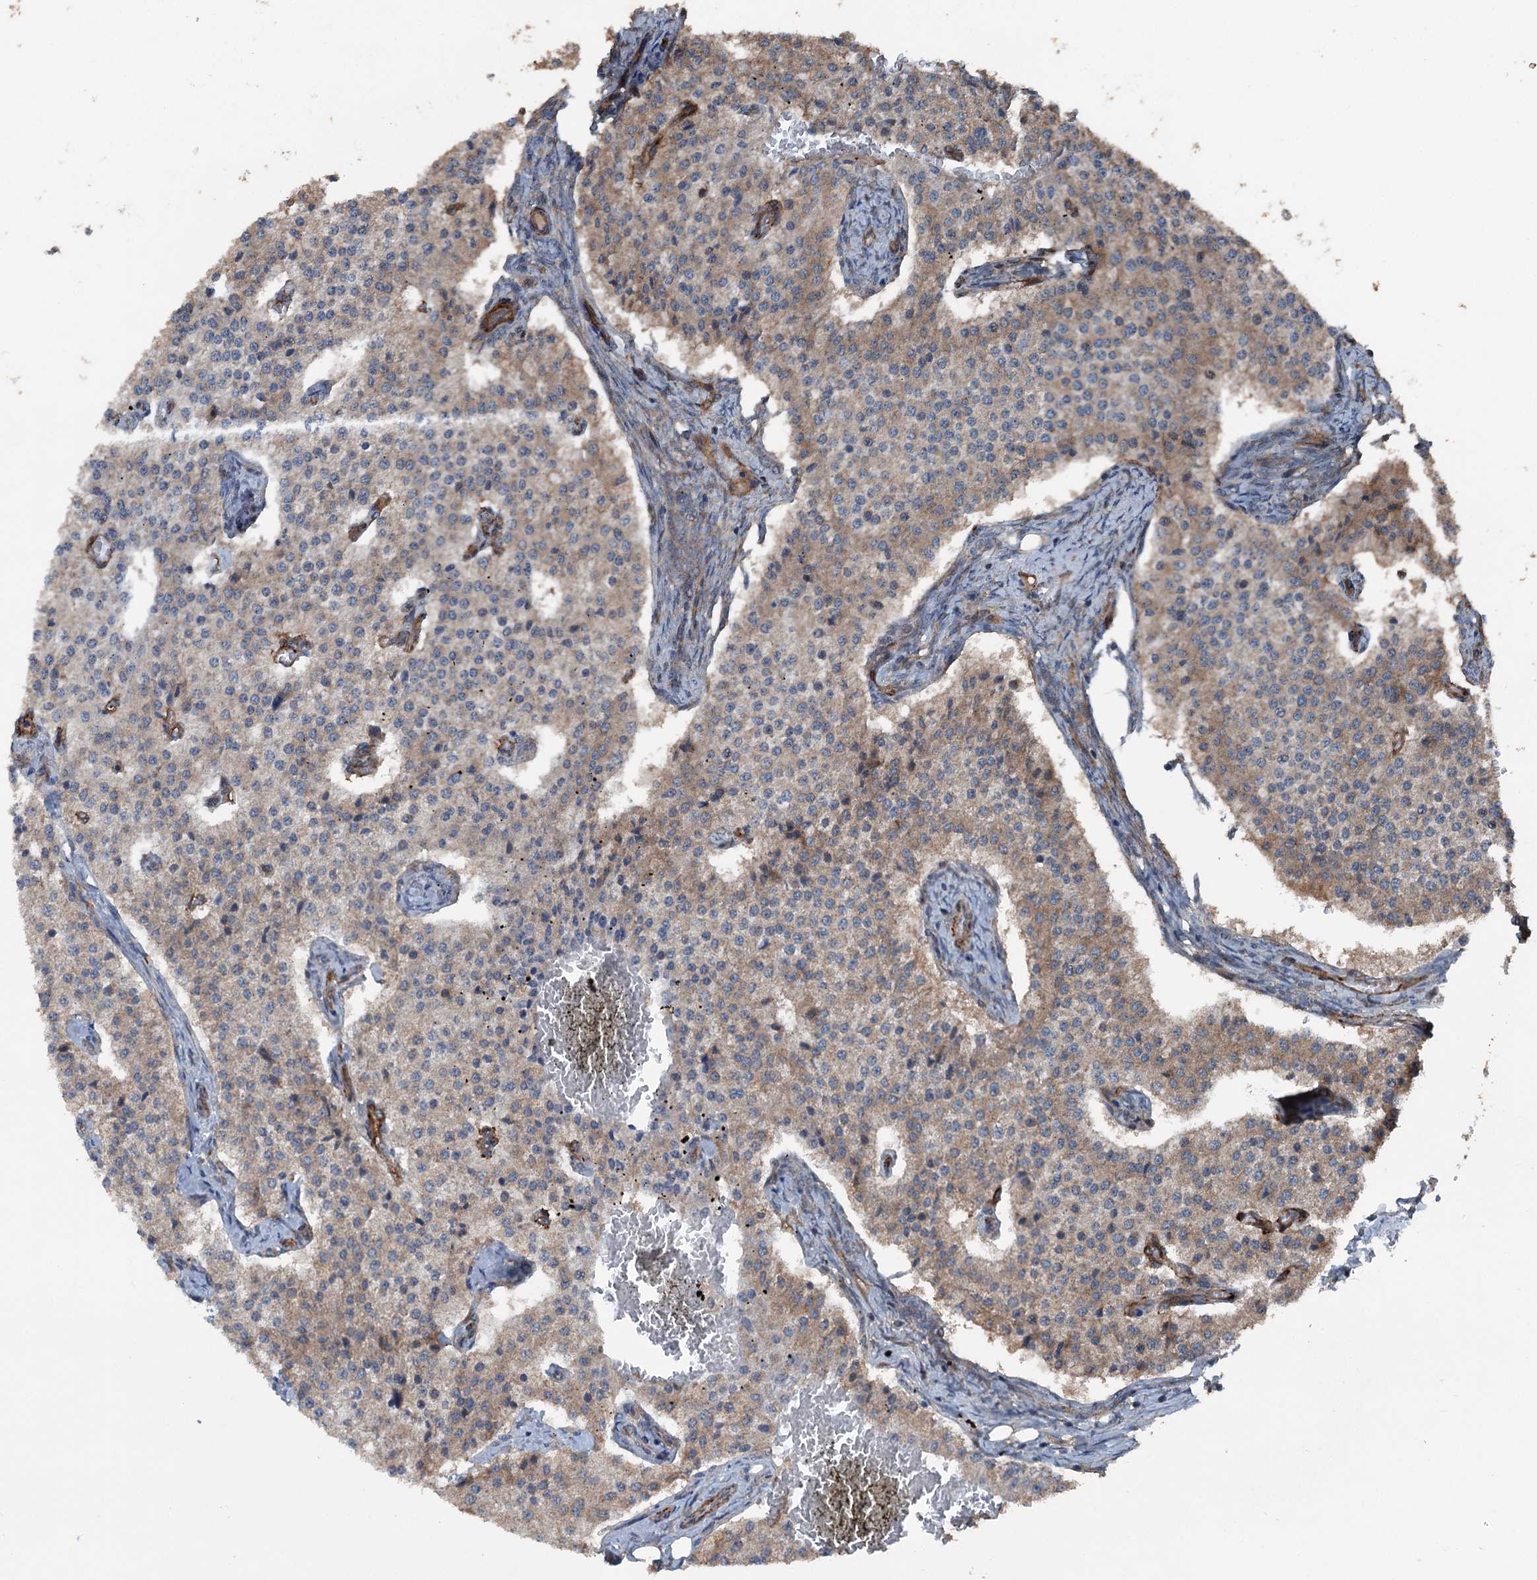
{"staining": {"intensity": "weak", "quantity": "25%-75%", "location": "cytoplasmic/membranous"}, "tissue": "carcinoid", "cell_type": "Tumor cells", "image_type": "cancer", "snomed": [{"axis": "morphology", "description": "Carcinoid, malignant, NOS"}, {"axis": "topography", "description": "Colon"}], "caption": "Tumor cells reveal weak cytoplasmic/membranous positivity in about 25%-75% of cells in carcinoid.", "gene": "RNF214", "patient": {"sex": "female", "age": 52}}